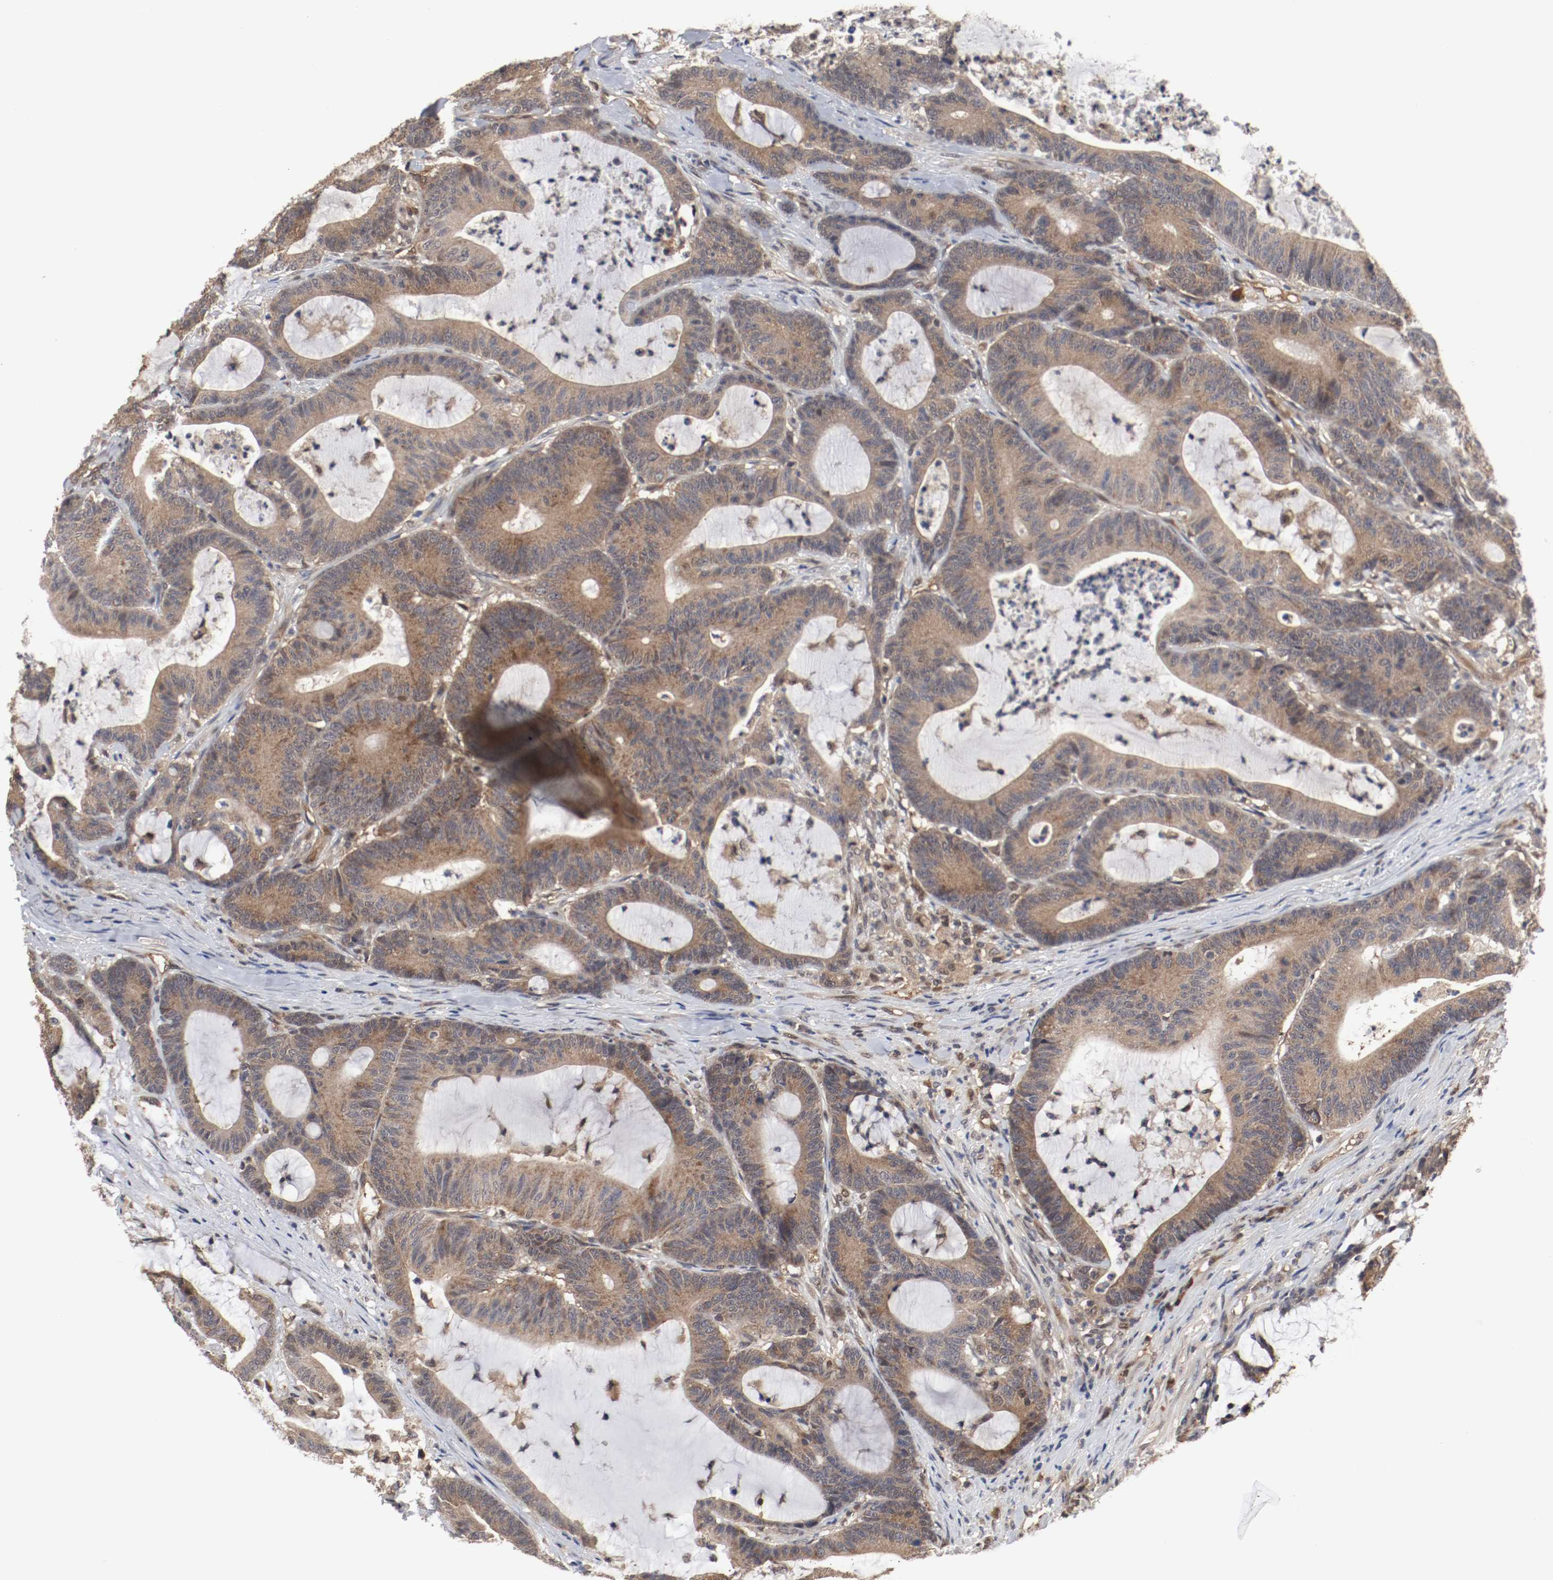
{"staining": {"intensity": "moderate", "quantity": ">75%", "location": "cytoplasmic/membranous"}, "tissue": "colorectal cancer", "cell_type": "Tumor cells", "image_type": "cancer", "snomed": [{"axis": "morphology", "description": "Adenocarcinoma, NOS"}, {"axis": "topography", "description": "Colon"}], "caption": "Colorectal cancer (adenocarcinoma) tissue exhibits moderate cytoplasmic/membranous staining in about >75% of tumor cells", "gene": "AFG3L2", "patient": {"sex": "female", "age": 84}}